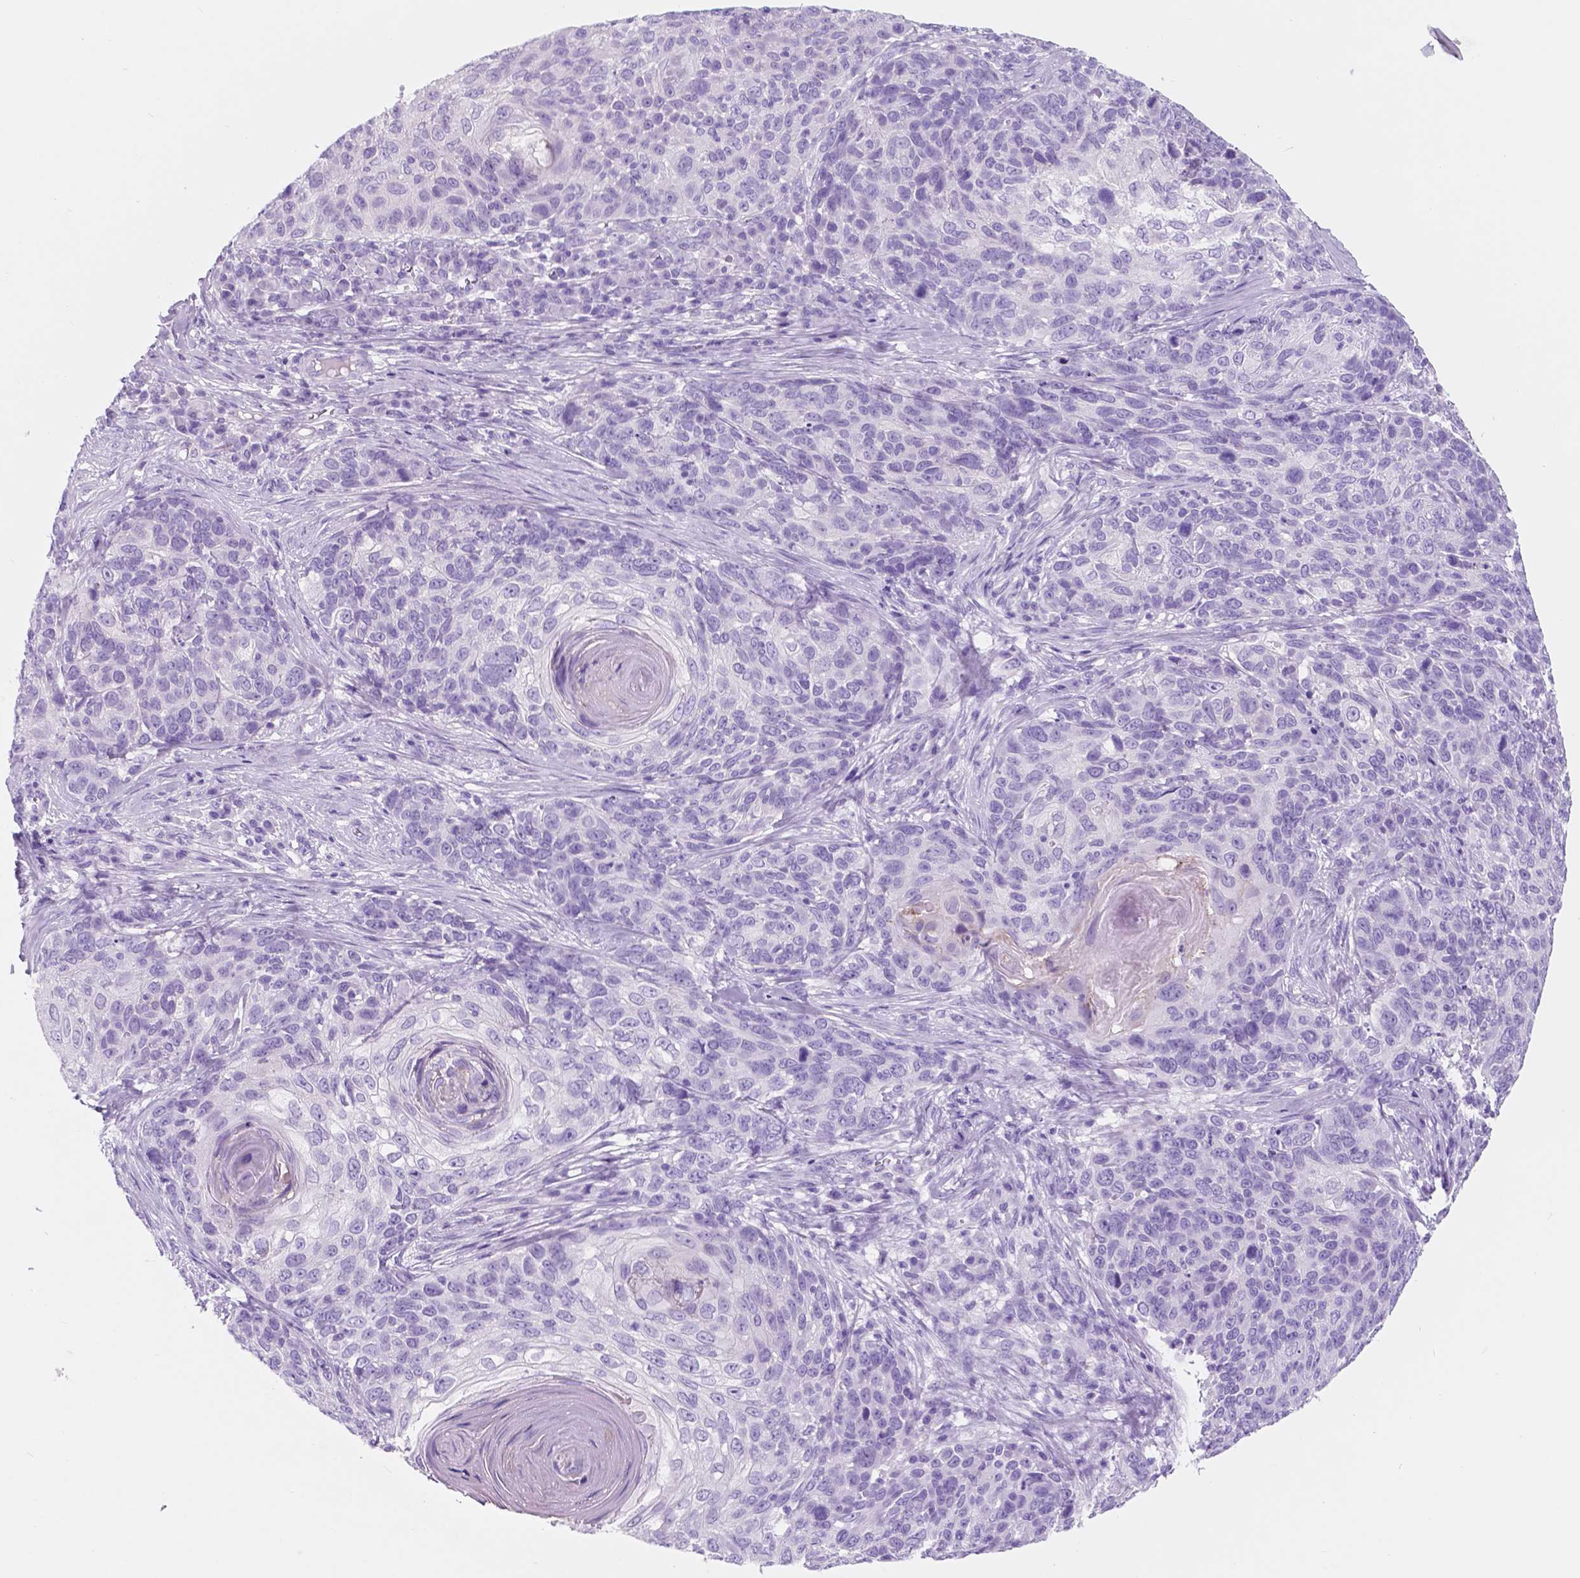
{"staining": {"intensity": "negative", "quantity": "none", "location": "none"}, "tissue": "skin cancer", "cell_type": "Tumor cells", "image_type": "cancer", "snomed": [{"axis": "morphology", "description": "Squamous cell carcinoma, NOS"}, {"axis": "topography", "description": "Skin"}], "caption": "This is an immunohistochemistry photomicrograph of human skin squamous cell carcinoma. There is no expression in tumor cells.", "gene": "CUZD1", "patient": {"sex": "male", "age": 92}}